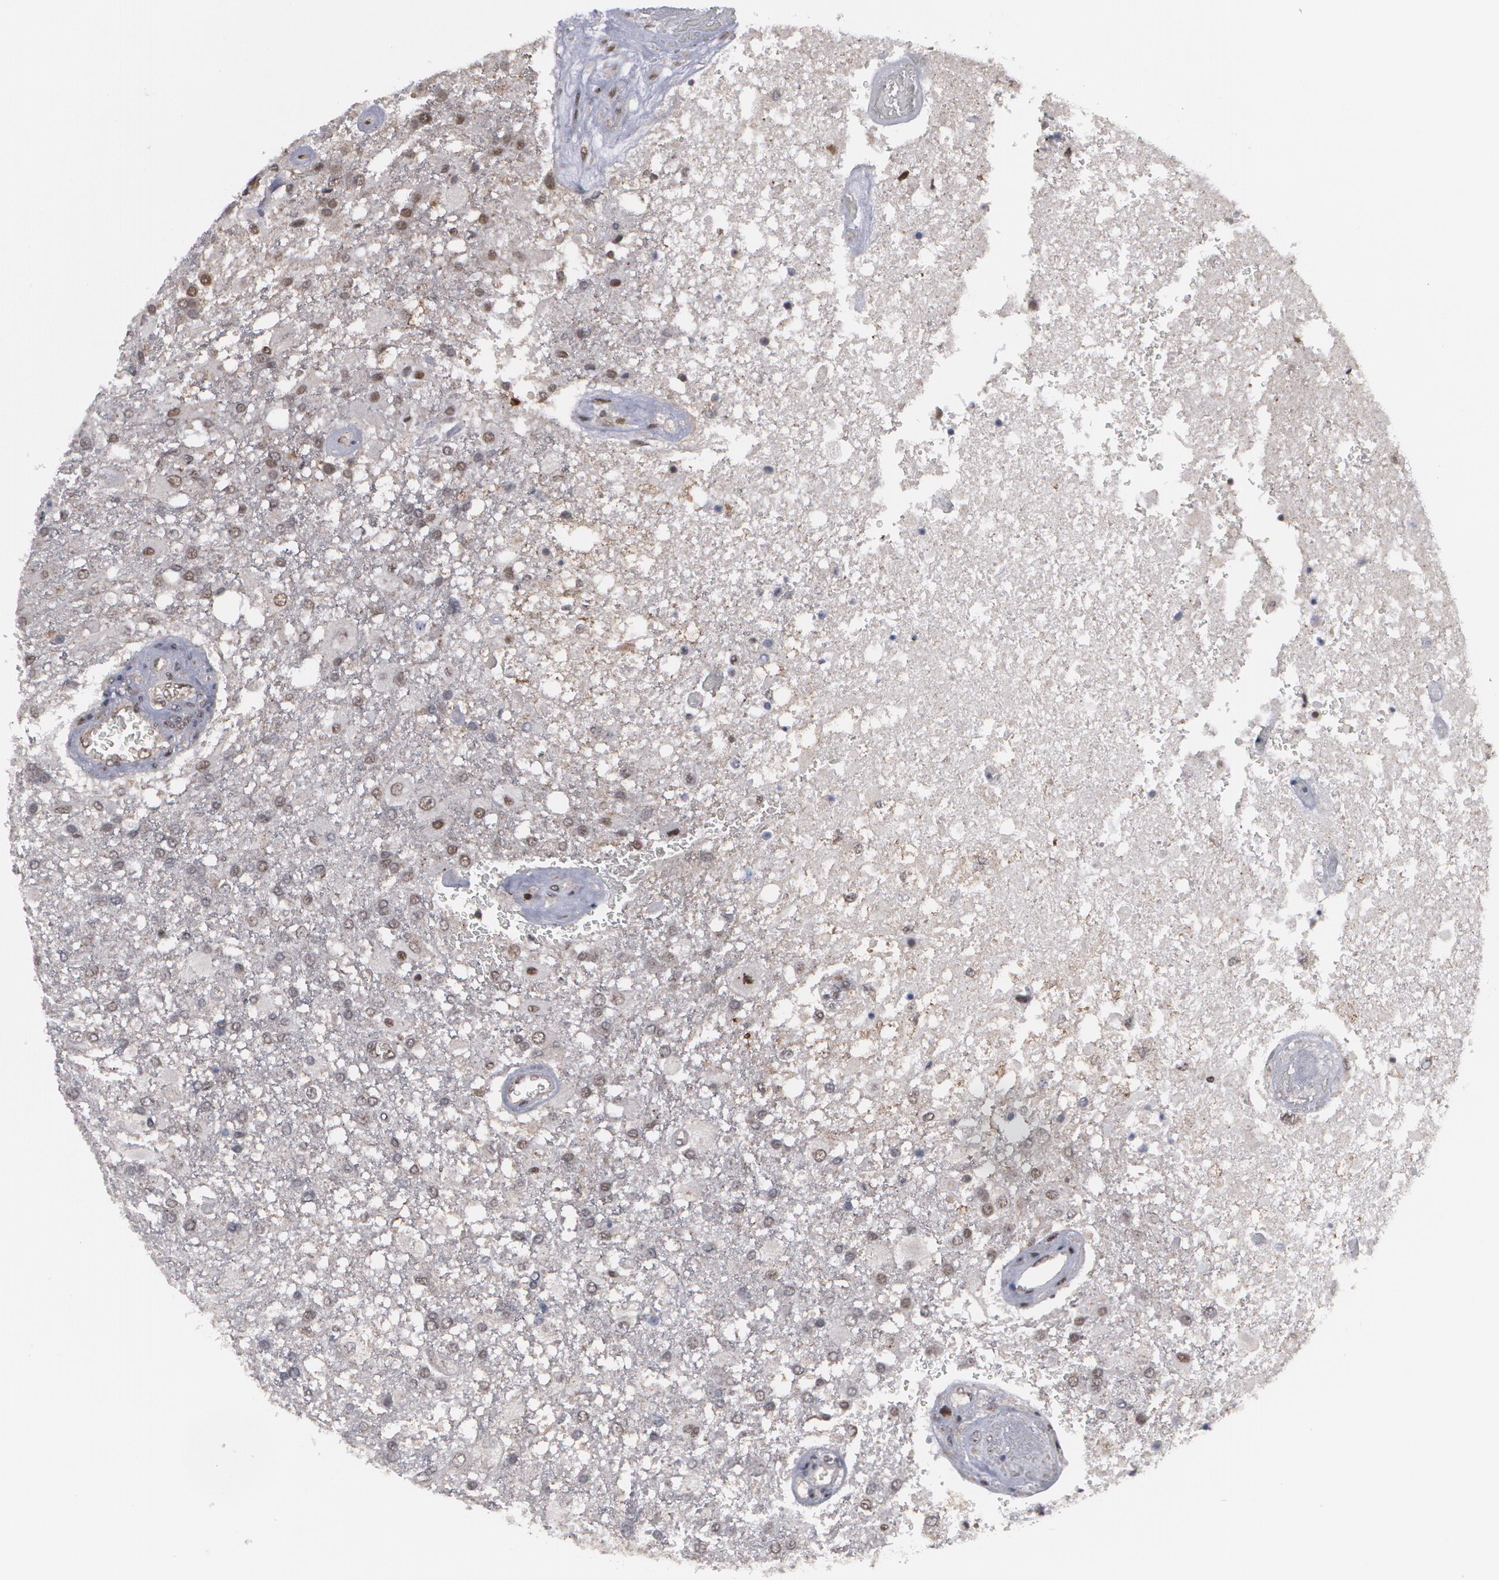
{"staining": {"intensity": "weak", "quantity": ">75%", "location": "nuclear"}, "tissue": "glioma", "cell_type": "Tumor cells", "image_type": "cancer", "snomed": [{"axis": "morphology", "description": "Glioma, malignant, High grade"}, {"axis": "topography", "description": "Cerebral cortex"}], "caption": "Immunohistochemical staining of glioma displays weak nuclear protein expression in approximately >75% of tumor cells.", "gene": "INTS6", "patient": {"sex": "male", "age": 79}}